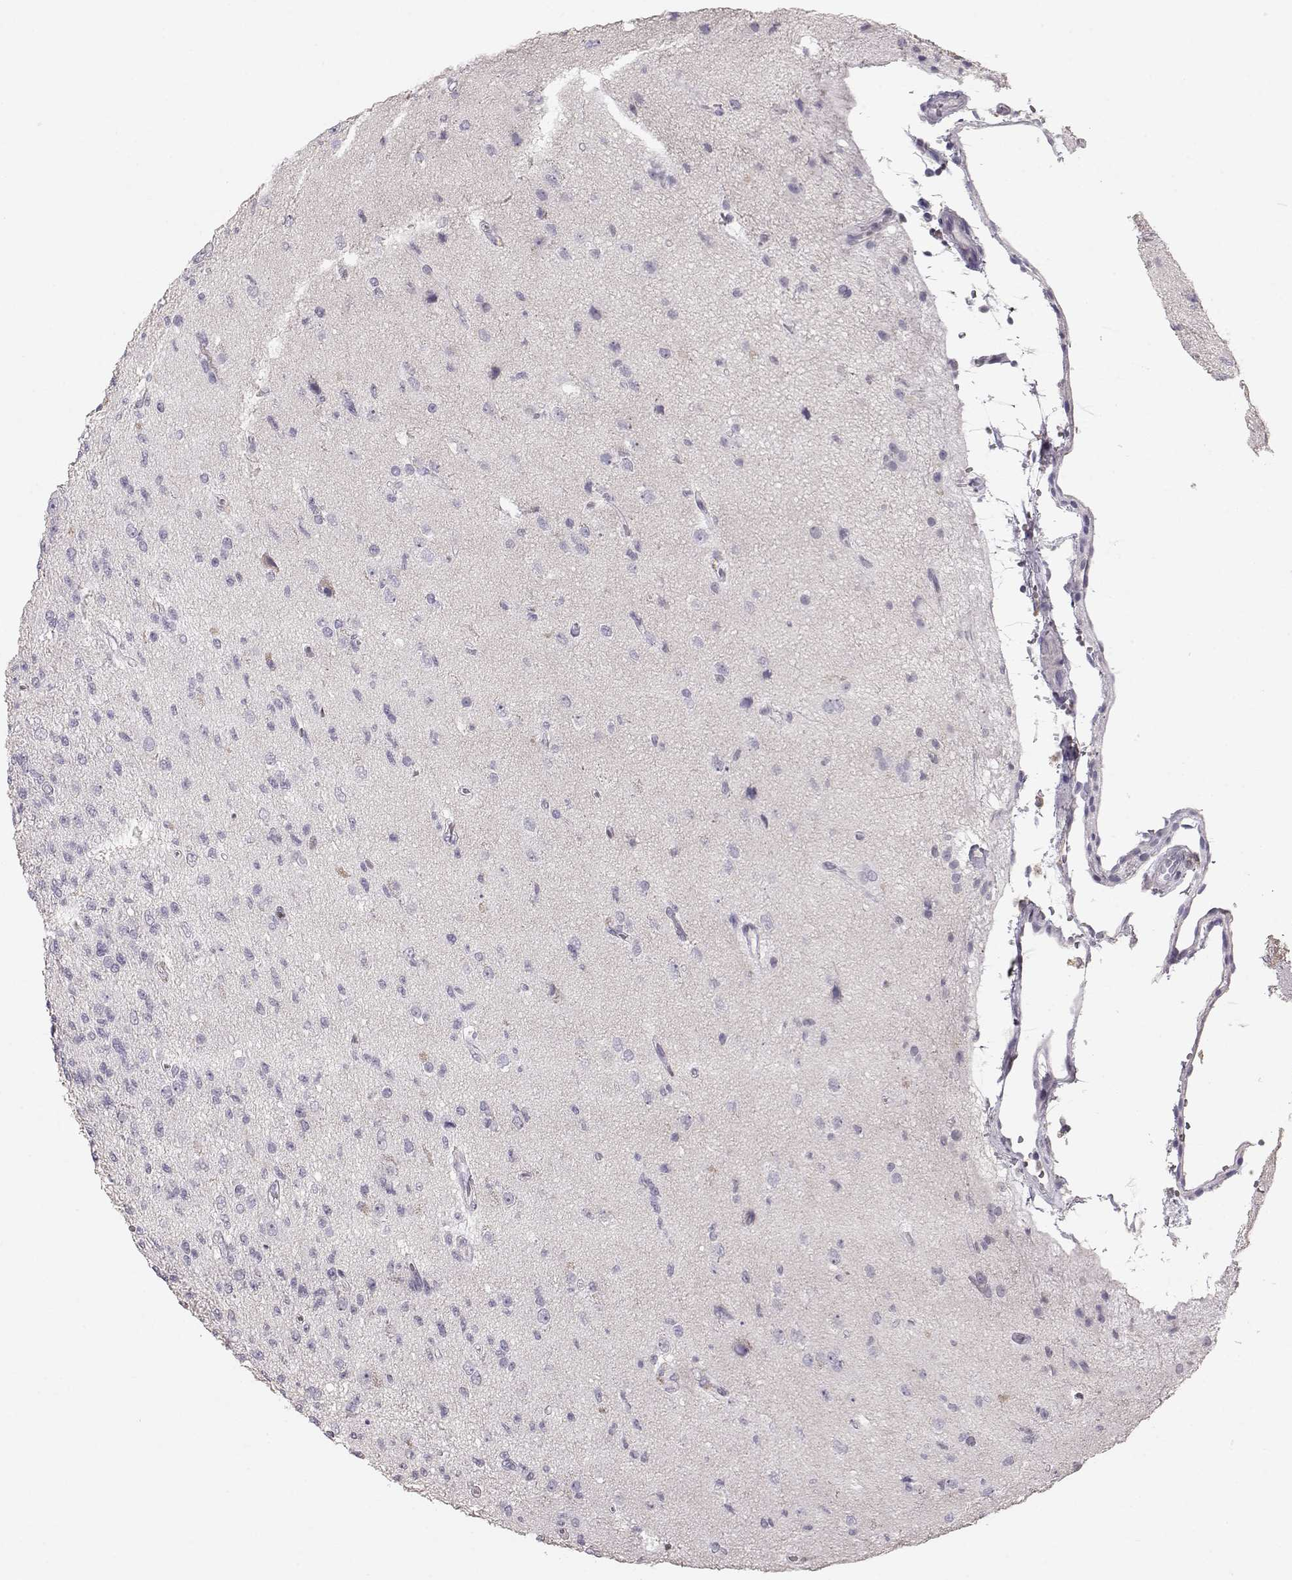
{"staining": {"intensity": "negative", "quantity": "none", "location": "none"}, "tissue": "glioma", "cell_type": "Tumor cells", "image_type": "cancer", "snomed": [{"axis": "morphology", "description": "Glioma, malignant, High grade"}, {"axis": "topography", "description": "Brain"}], "caption": "IHC photomicrograph of human glioma stained for a protein (brown), which shows no positivity in tumor cells. Brightfield microscopy of immunohistochemistry stained with DAB (3,3'-diaminobenzidine) (brown) and hematoxylin (blue), captured at high magnification.", "gene": "POU1F1", "patient": {"sex": "male", "age": 56}}